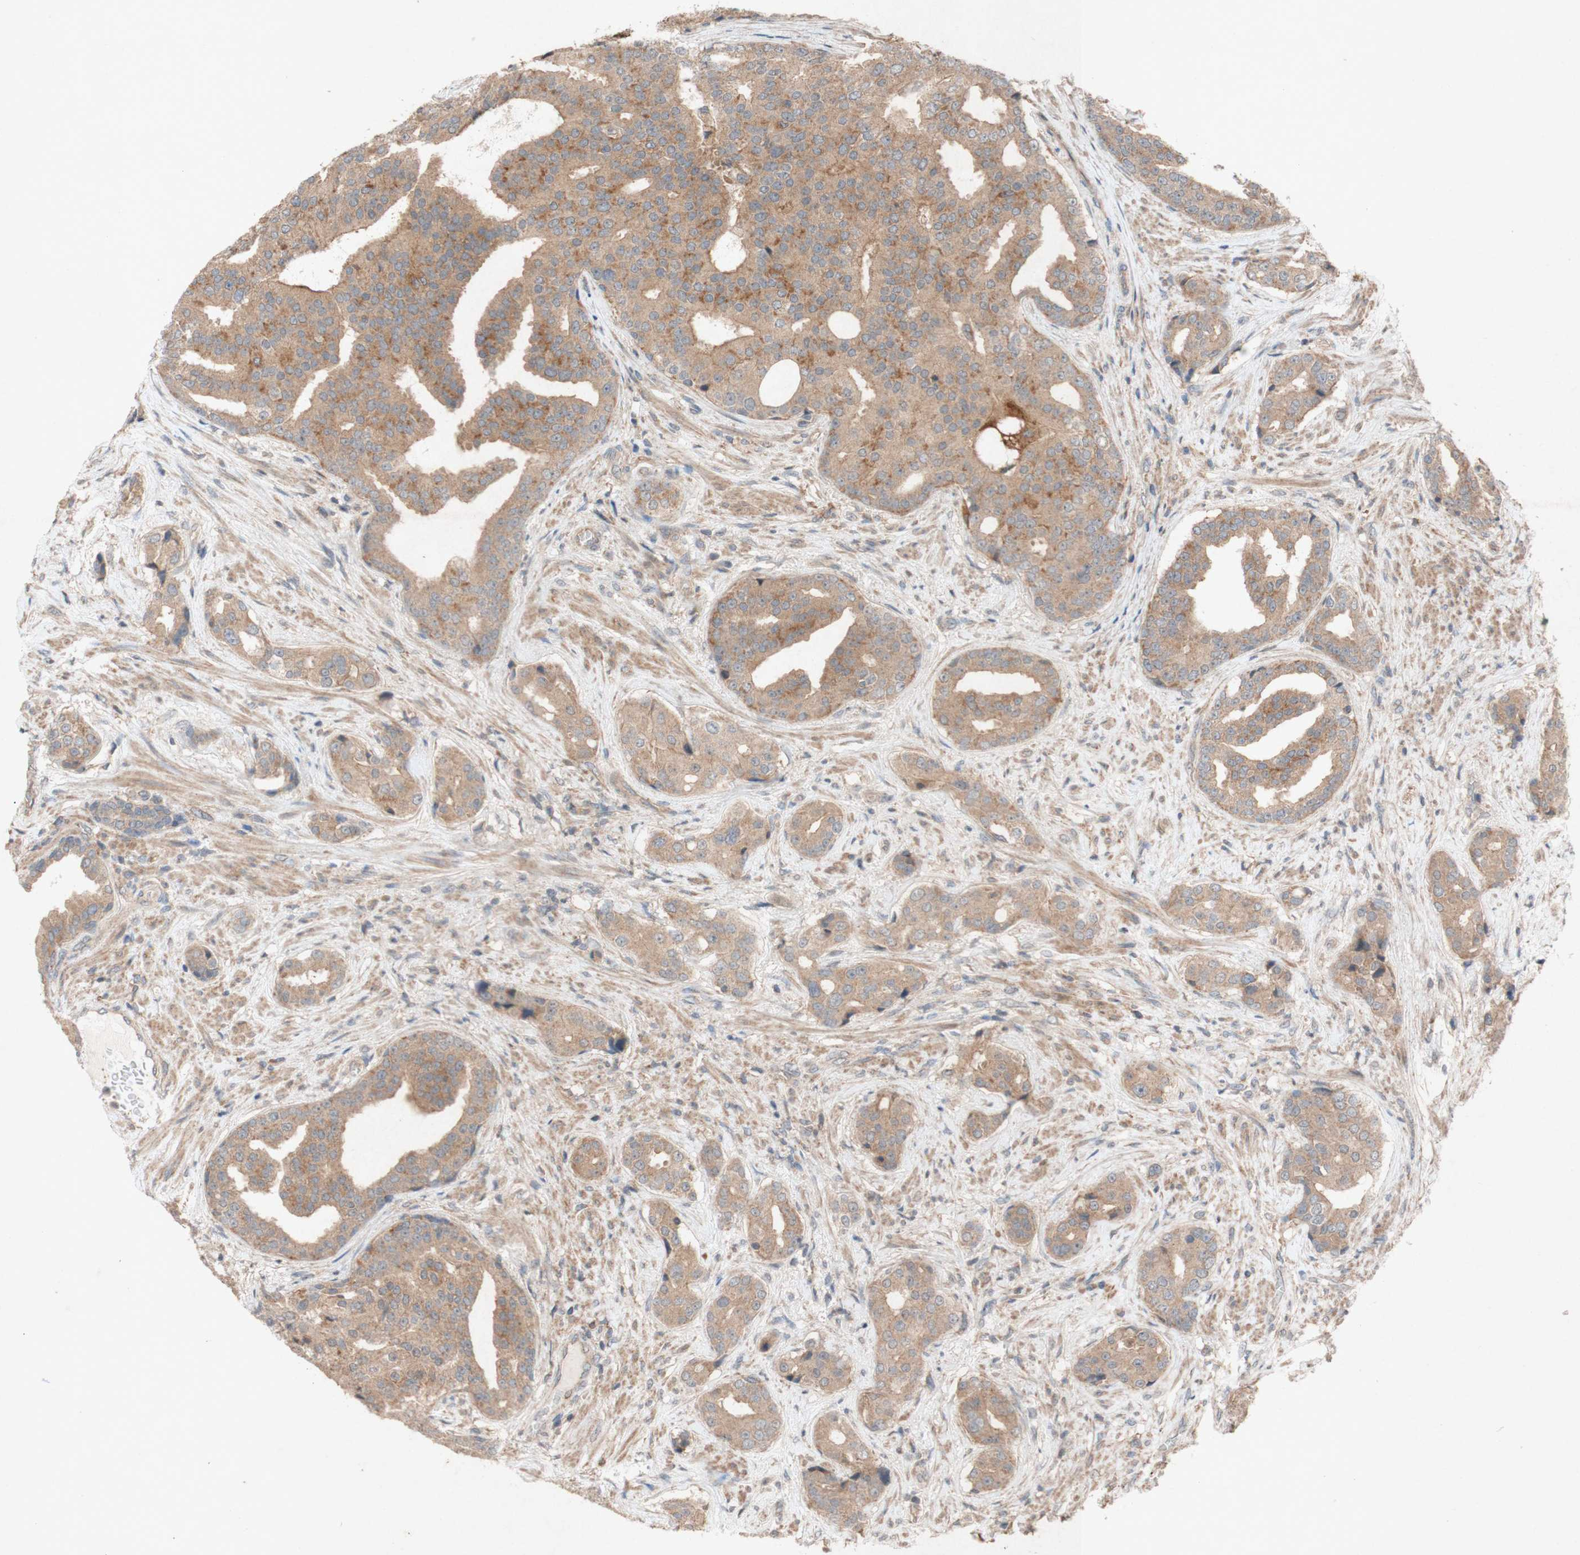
{"staining": {"intensity": "moderate", "quantity": ">75%", "location": "cytoplasmic/membranous"}, "tissue": "prostate cancer", "cell_type": "Tumor cells", "image_type": "cancer", "snomed": [{"axis": "morphology", "description": "Adenocarcinoma, High grade"}, {"axis": "topography", "description": "Prostate"}], "caption": "Immunohistochemistry micrograph of human high-grade adenocarcinoma (prostate) stained for a protein (brown), which exhibits medium levels of moderate cytoplasmic/membranous positivity in about >75% of tumor cells.", "gene": "ATP6V1F", "patient": {"sex": "male", "age": 71}}